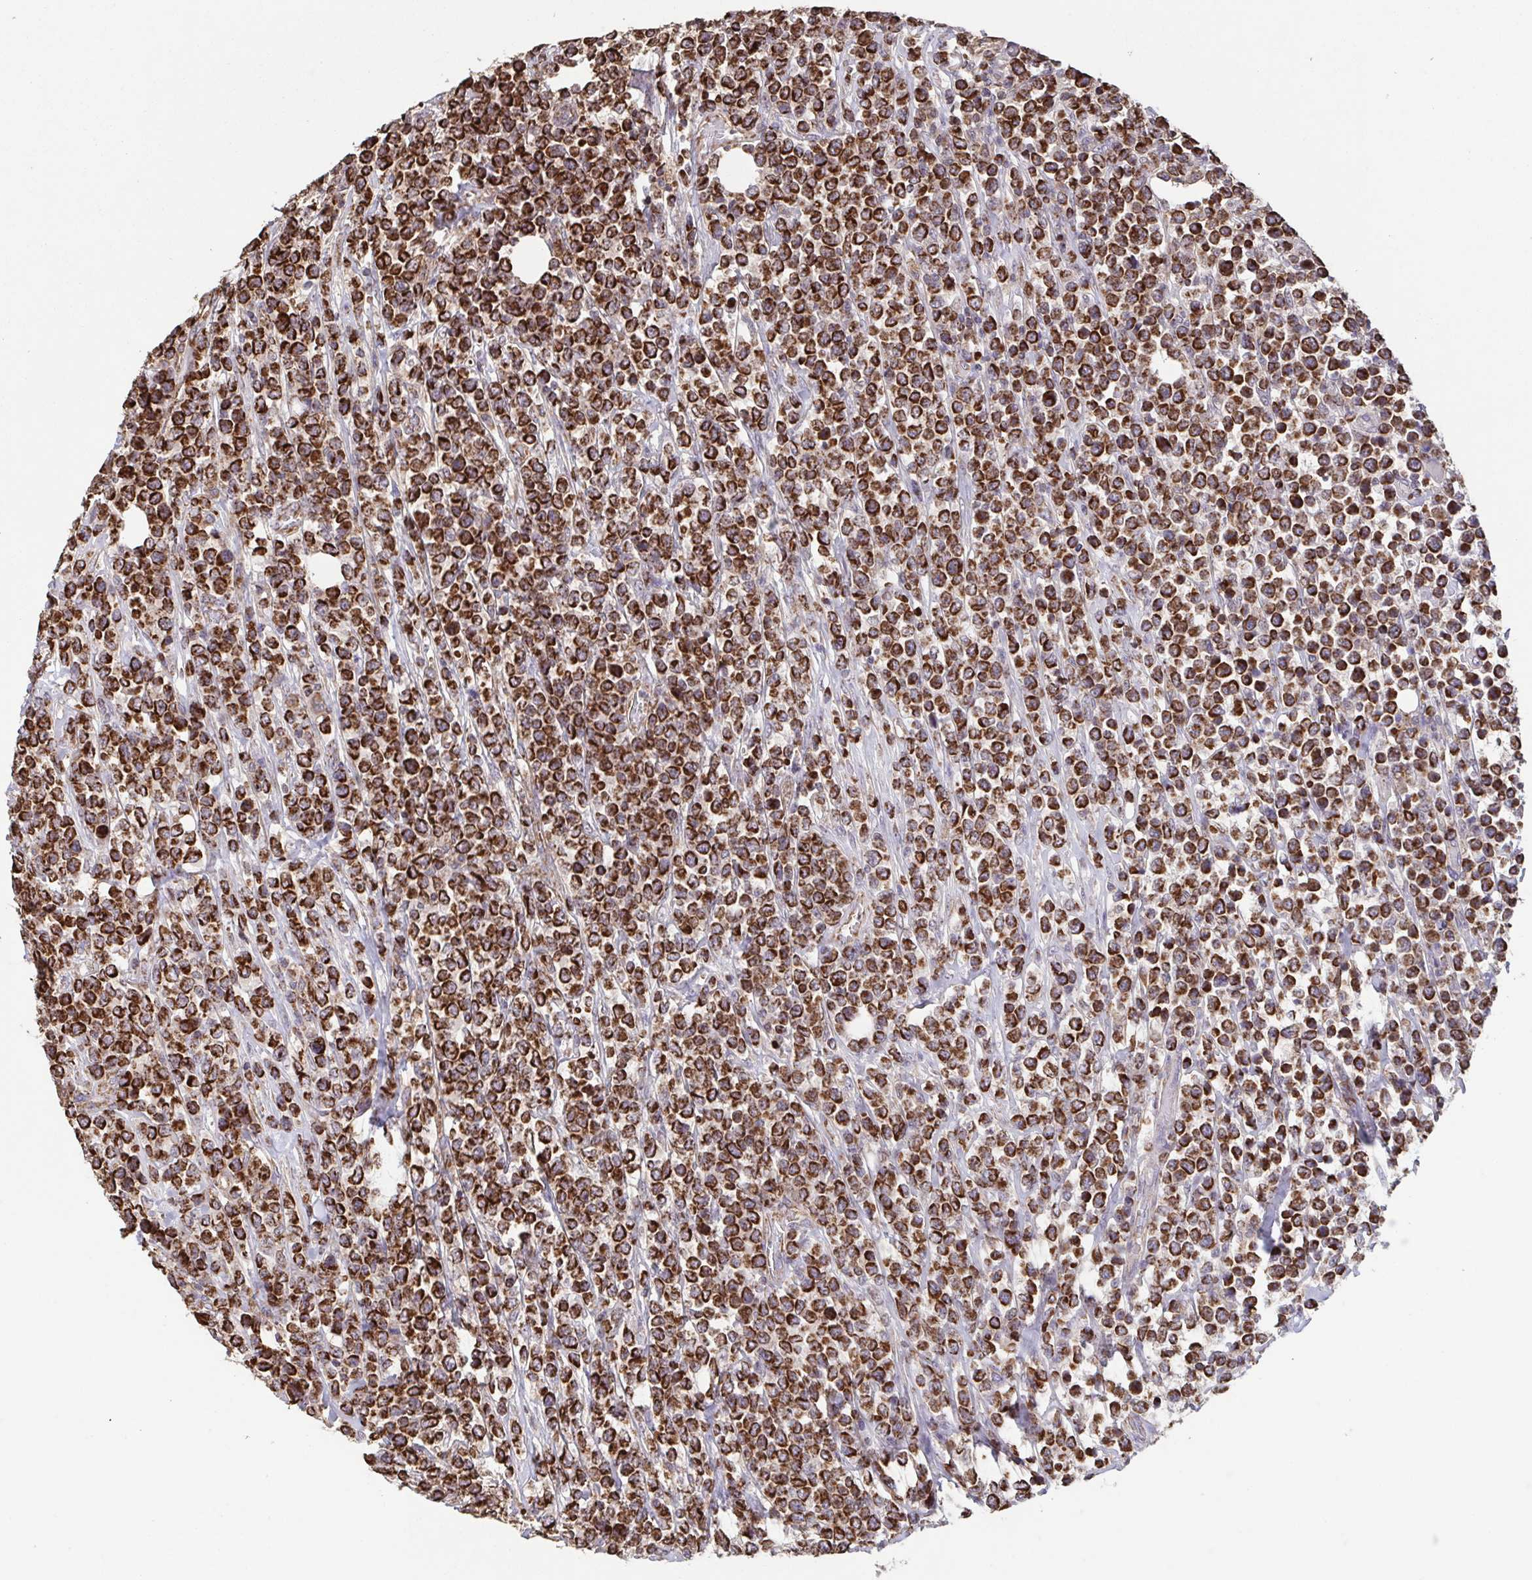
{"staining": {"intensity": "strong", "quantity": ">75%", "location": "cytoplasmic/membranous"}, "tissue": "lymphoma", "cell_type": "Tumor cells", "image_type": "cancer", "snomed": [{"axis": "morphology", "description": "Malignant lymphoma, non-Hodgkin's type, High grade"}, {"axis": "topography", "description": "Soft tissue"}], "caption": "DAB (3,3'-diaminobenzidine) immunohistochemical staining of human lymphoma displays strong cytoplasmic/membranous protein expression in approximately >75% of tumor cells. The staining was performed using DAB, with brown indicating positive protein expression. Nuclei are stained blue with hematoxylin.", "gene": "DIP2B", "patient": {"sex": "female", "age": 56}}